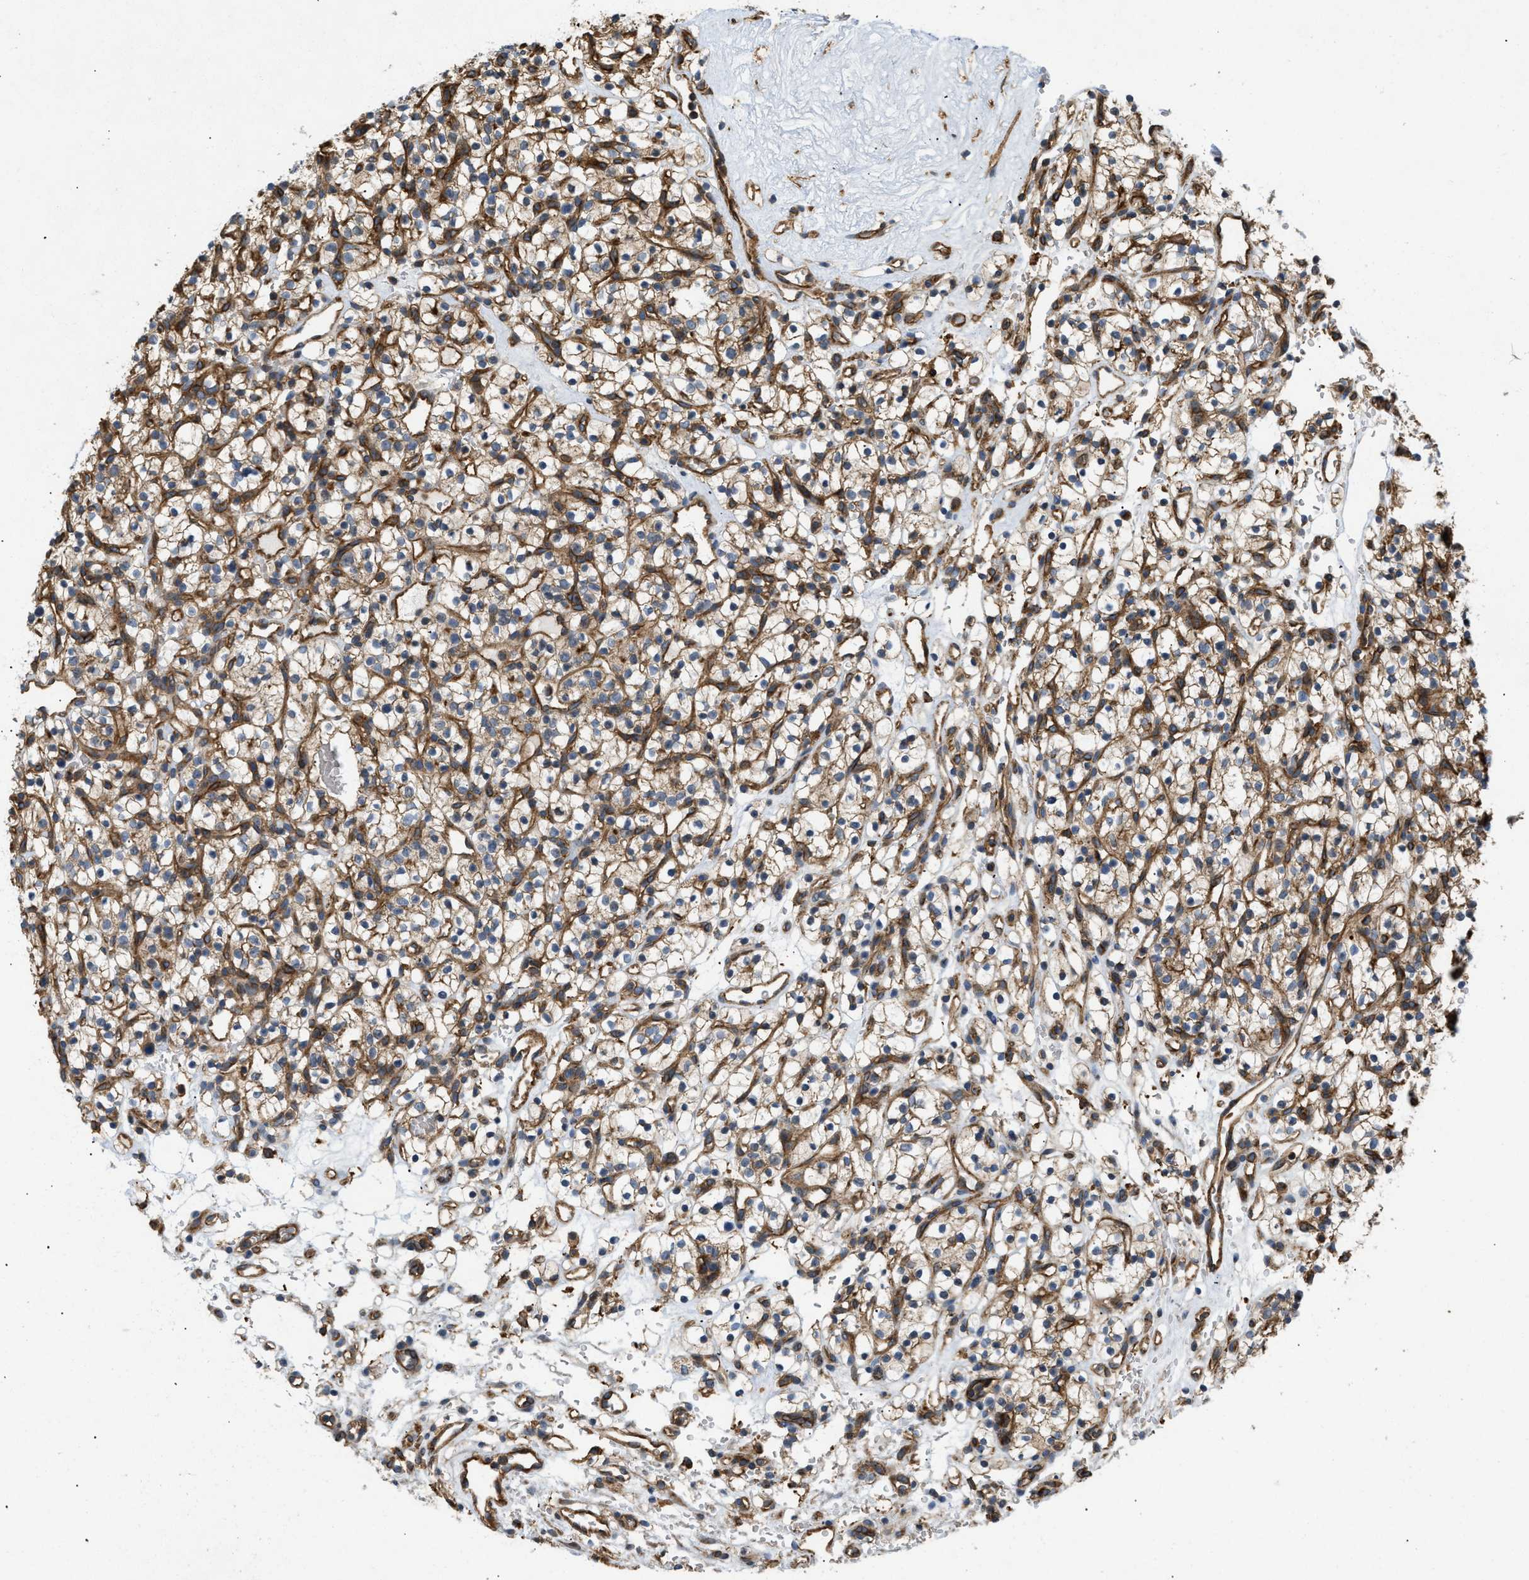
{"staining": {"intensity": "moderate", "quantity": "25%-75%", "location": "cytoplasmic/membranous"}, "tissue": "renal cancer", "cell_type": "Tumor cells", "image_type": "cancer", "snomed": [{"axis": "morphology", "description": "Adenocarcinoma, NOS"}, {"axis": "topography", "description": "Kidney"}], "caption": "Protein analysis of adenocarcinoma (renal) tissue demonstrates moderate cytoplasmic/membranous expression in about 25%-75% of tumor cells.", "gene": "GNB4", "patient": {"sex": "female", "age": 57}}